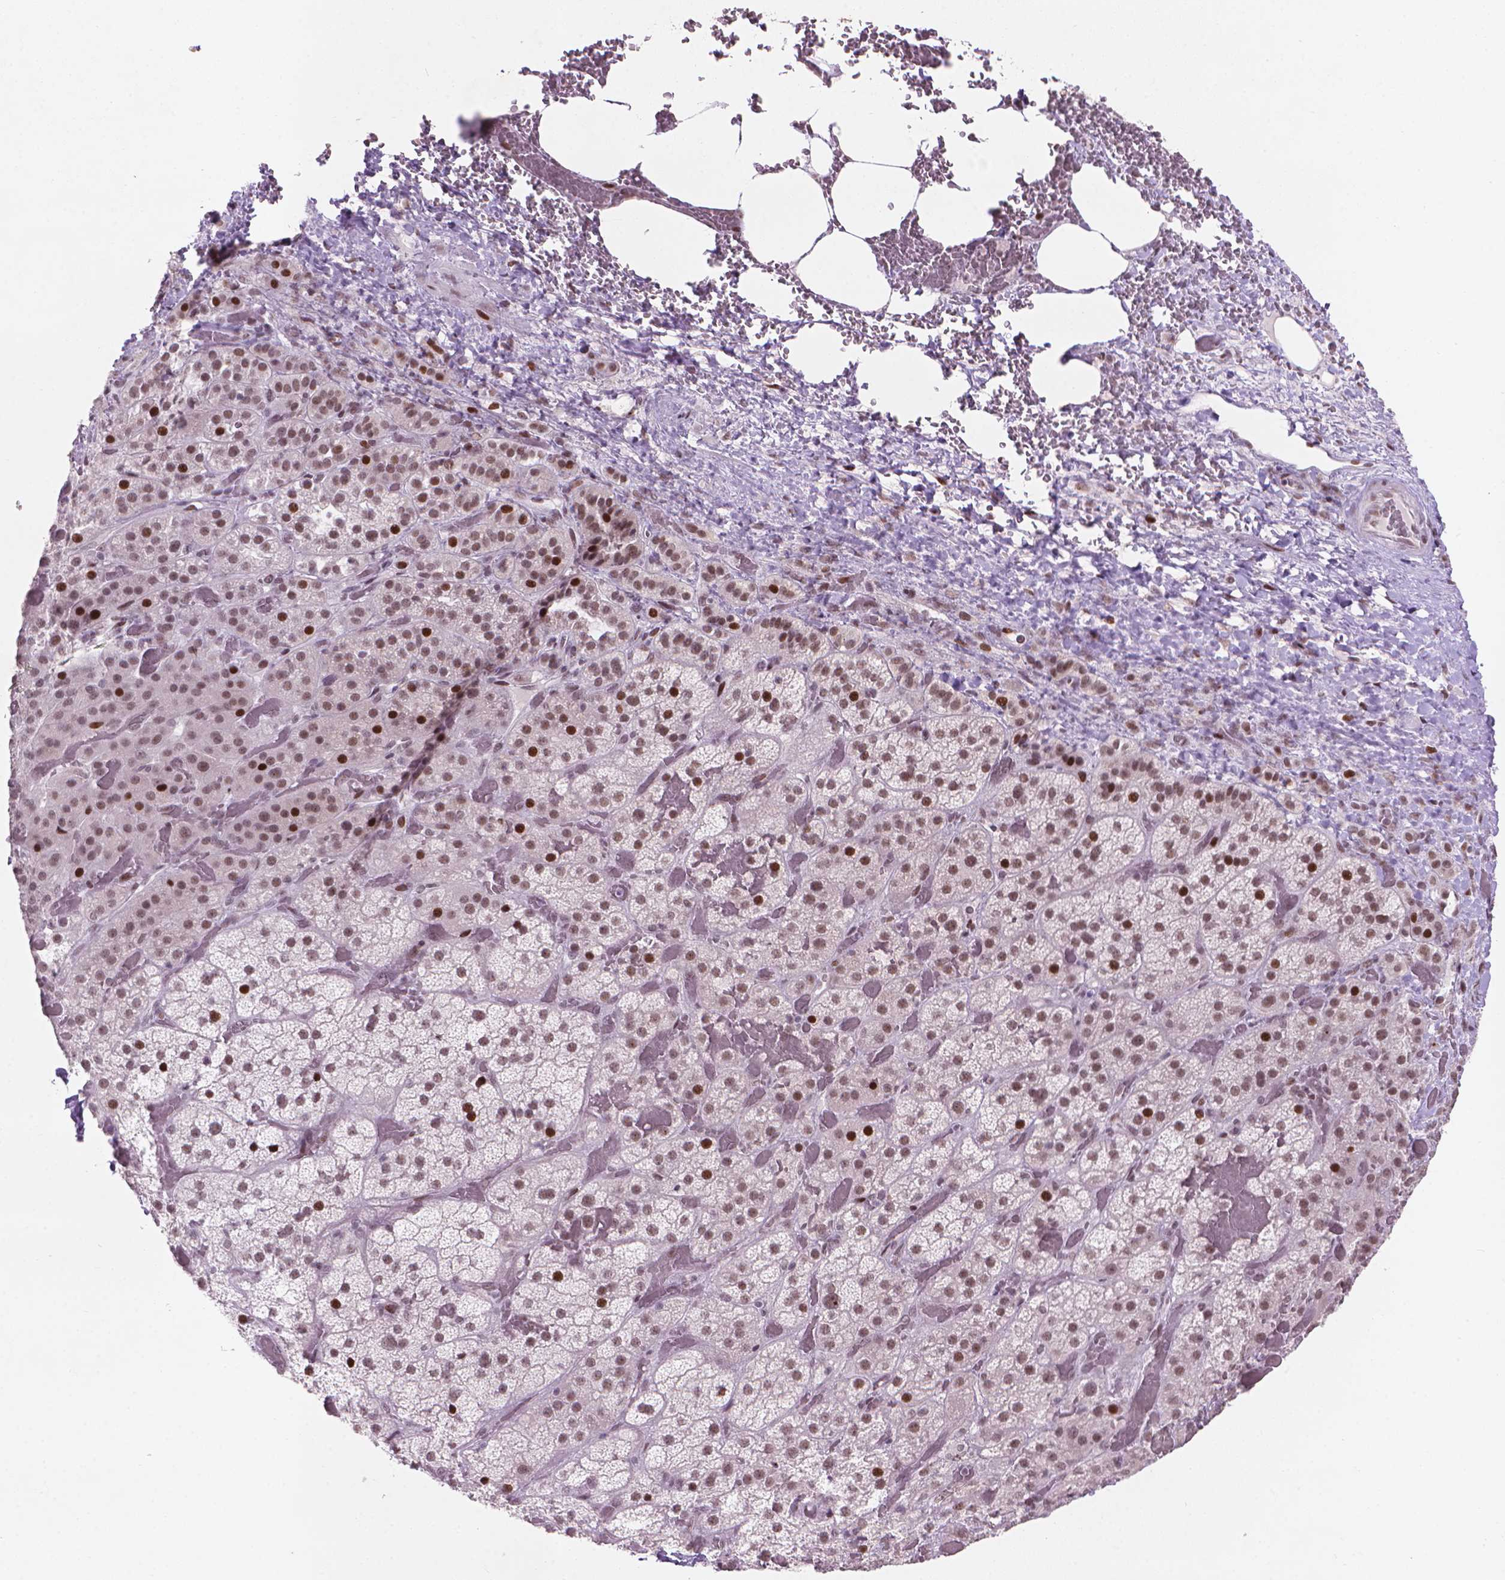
{"staining": {"intensity": "moderate", "quantity": ">75%", "location": "nuclear"}, "tissue": "adrenal gland", "cell_type": "Glandular cells", "image_type": "normal", "snomed": [{"axis": "morphology", "description": "Normal tissue, NOS"}, {"axis": "topography", "description": "Adrenal gland"}], "caption": "Immunohistochemistry (DAB (3,3'-diaminobenzidine)) staining of benign human adrenal gland displays moderate nuclear protein positivity in approximately >75% of glandular cells.", "gene": "HES7", "patient": {"sex": "male", "age": 57}}